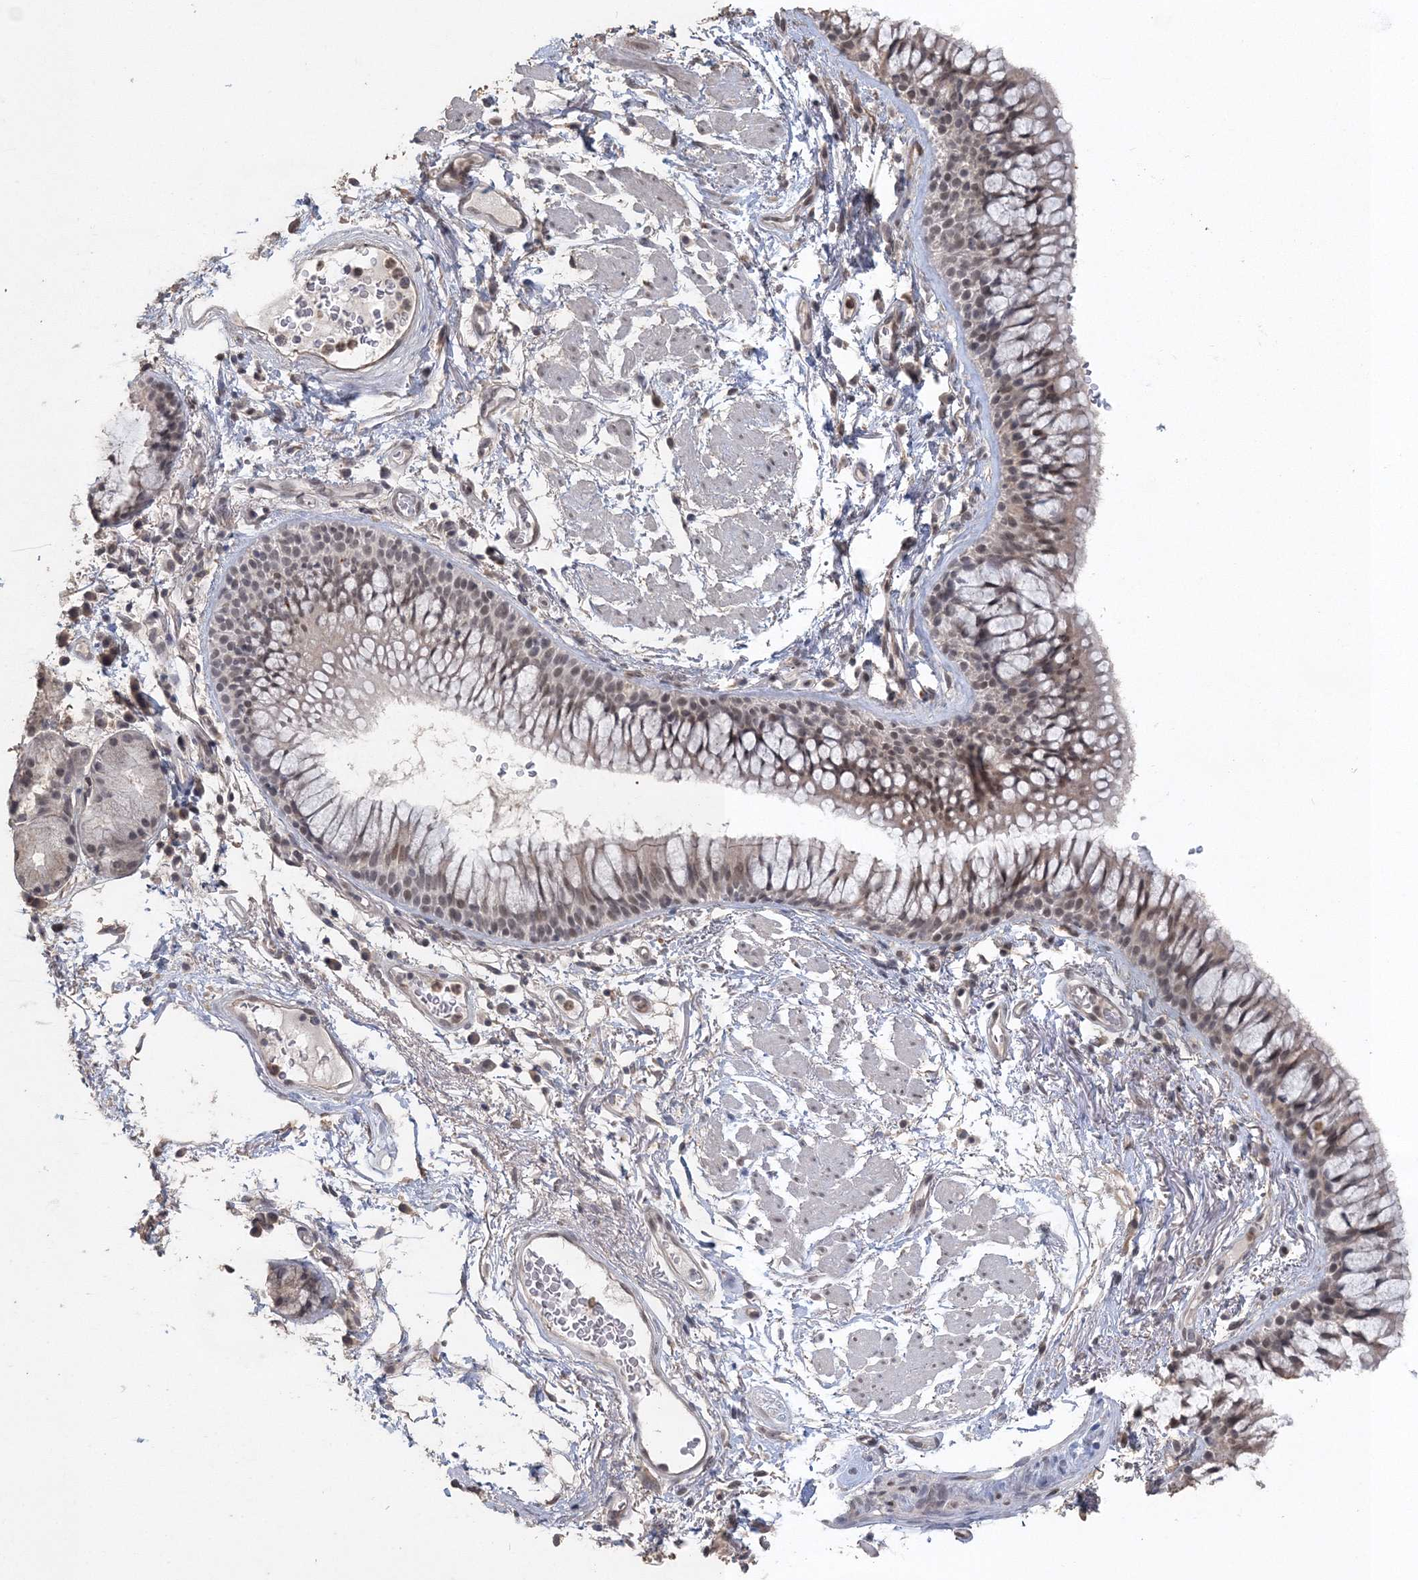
{"staining": {"intensity": "weak", "quantity": "25%-75%", "location": "nuclear"}, "tissue": "bronchus", "cell_type": "Respiratory epithelial cells", "image_type": "normal", "snomed": [{"axis": "morphology", "description": "Normal tissue, NOS"}, {"axis": "topography", "description": "Cartilage tissue"}, {"axis": "topography", "description": "Bronchus"}], "caption": "Protein staining displays weak nuclear expression in about 25%-75% of respiratory epithelial cells in unremarkable bronchus.", "gene": "UIMC1", "patient": {"sex": "female", "age": 73}}